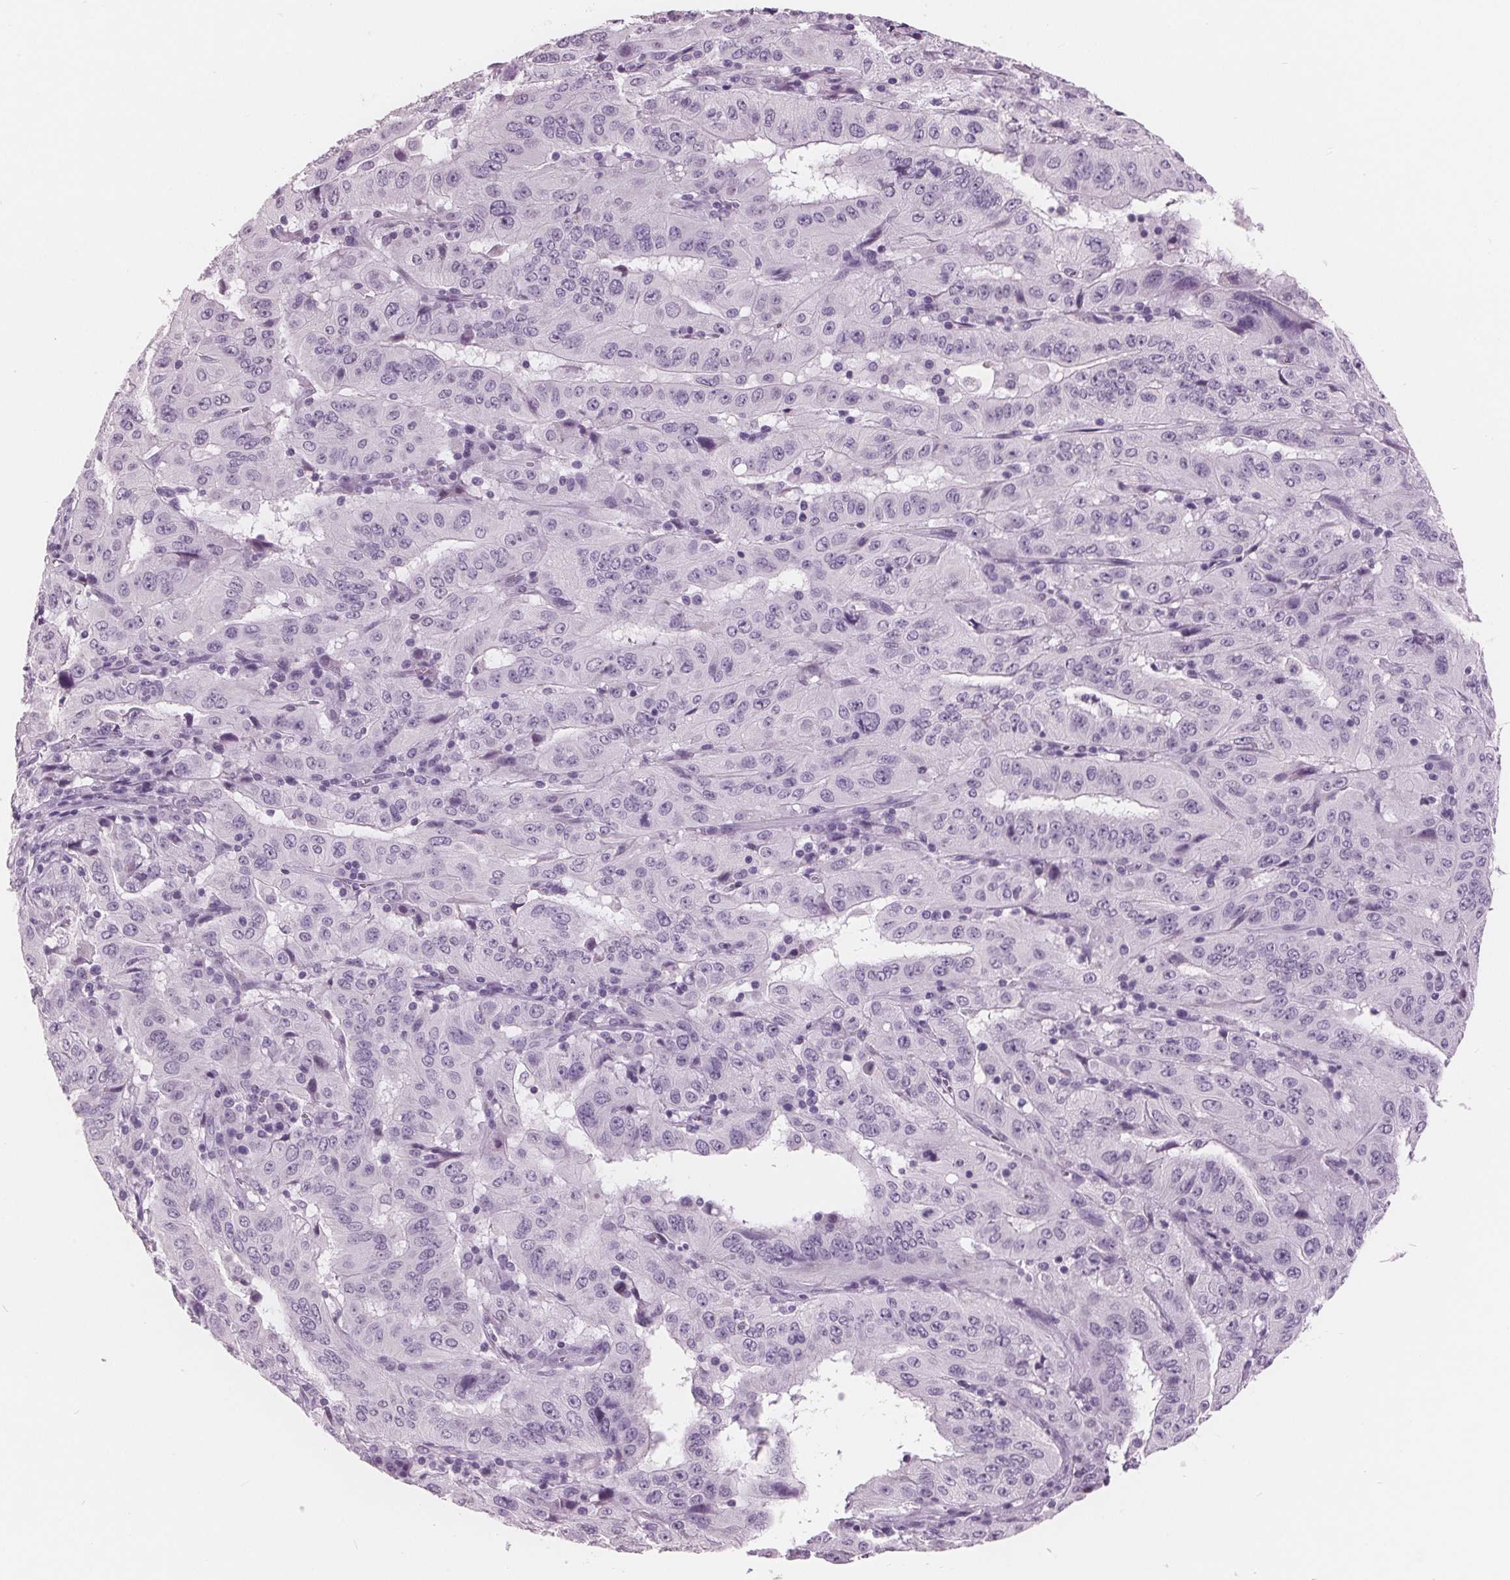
{"staining": {"intensity": "negative", "quantity": "none", "location": "none"}, "tissue": "pancreatic cancer", "cell_type": "Tumor cells", "image_type": "cancer", "snomed": [{"axis": "morphology", "description": "Adenocarcinoma, NOS"}, {"axis": "topography", "description": "Pancreas"}], "caption": "Protein analysis of pancreatic adenocarcinoma displays no significant positivity in tumor cells.", "gene": "AMBP", "patient": {"sex": "male", "age": 63}}